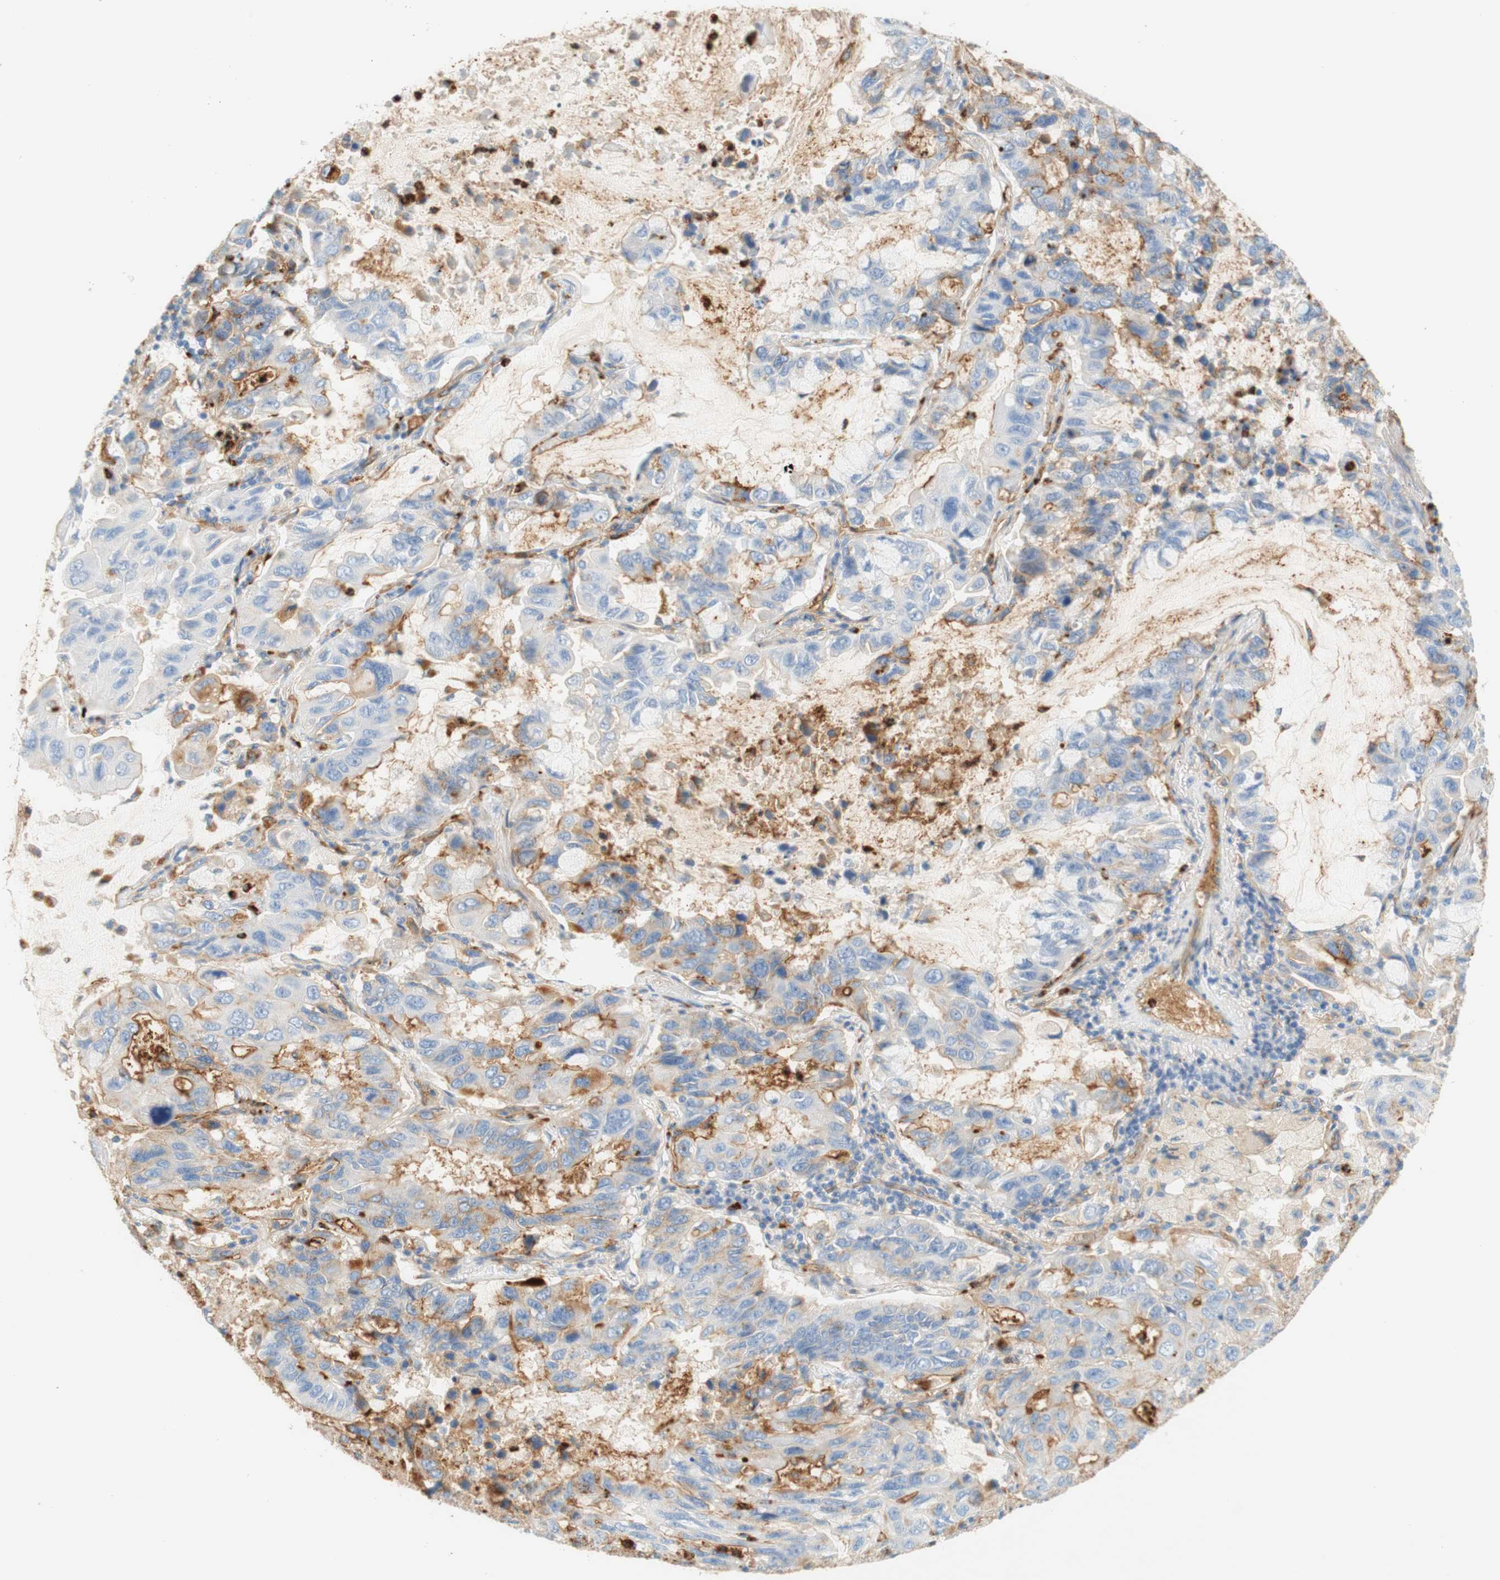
{"staining": {"intensity": "weak", "quantity": "<25%", "location": "cytoplasmic/membranous"}, "tissue": "lung cancer", "cell_type": "Tumor cells", "image_type": "cancer", "snomed": [{"axis": "morphology", "description": "Adenocarcinoma, NOS"}, {"axis": "topography", "description": "Lung"}], "caption": "This is a micrograph of immunohistochemistry (IHC) staining of lung cancer (adenocarcinoma), which shows no positivity in tumor cells.", "gene": "STOM", "patient": {"sex": "male", "age": 64}}